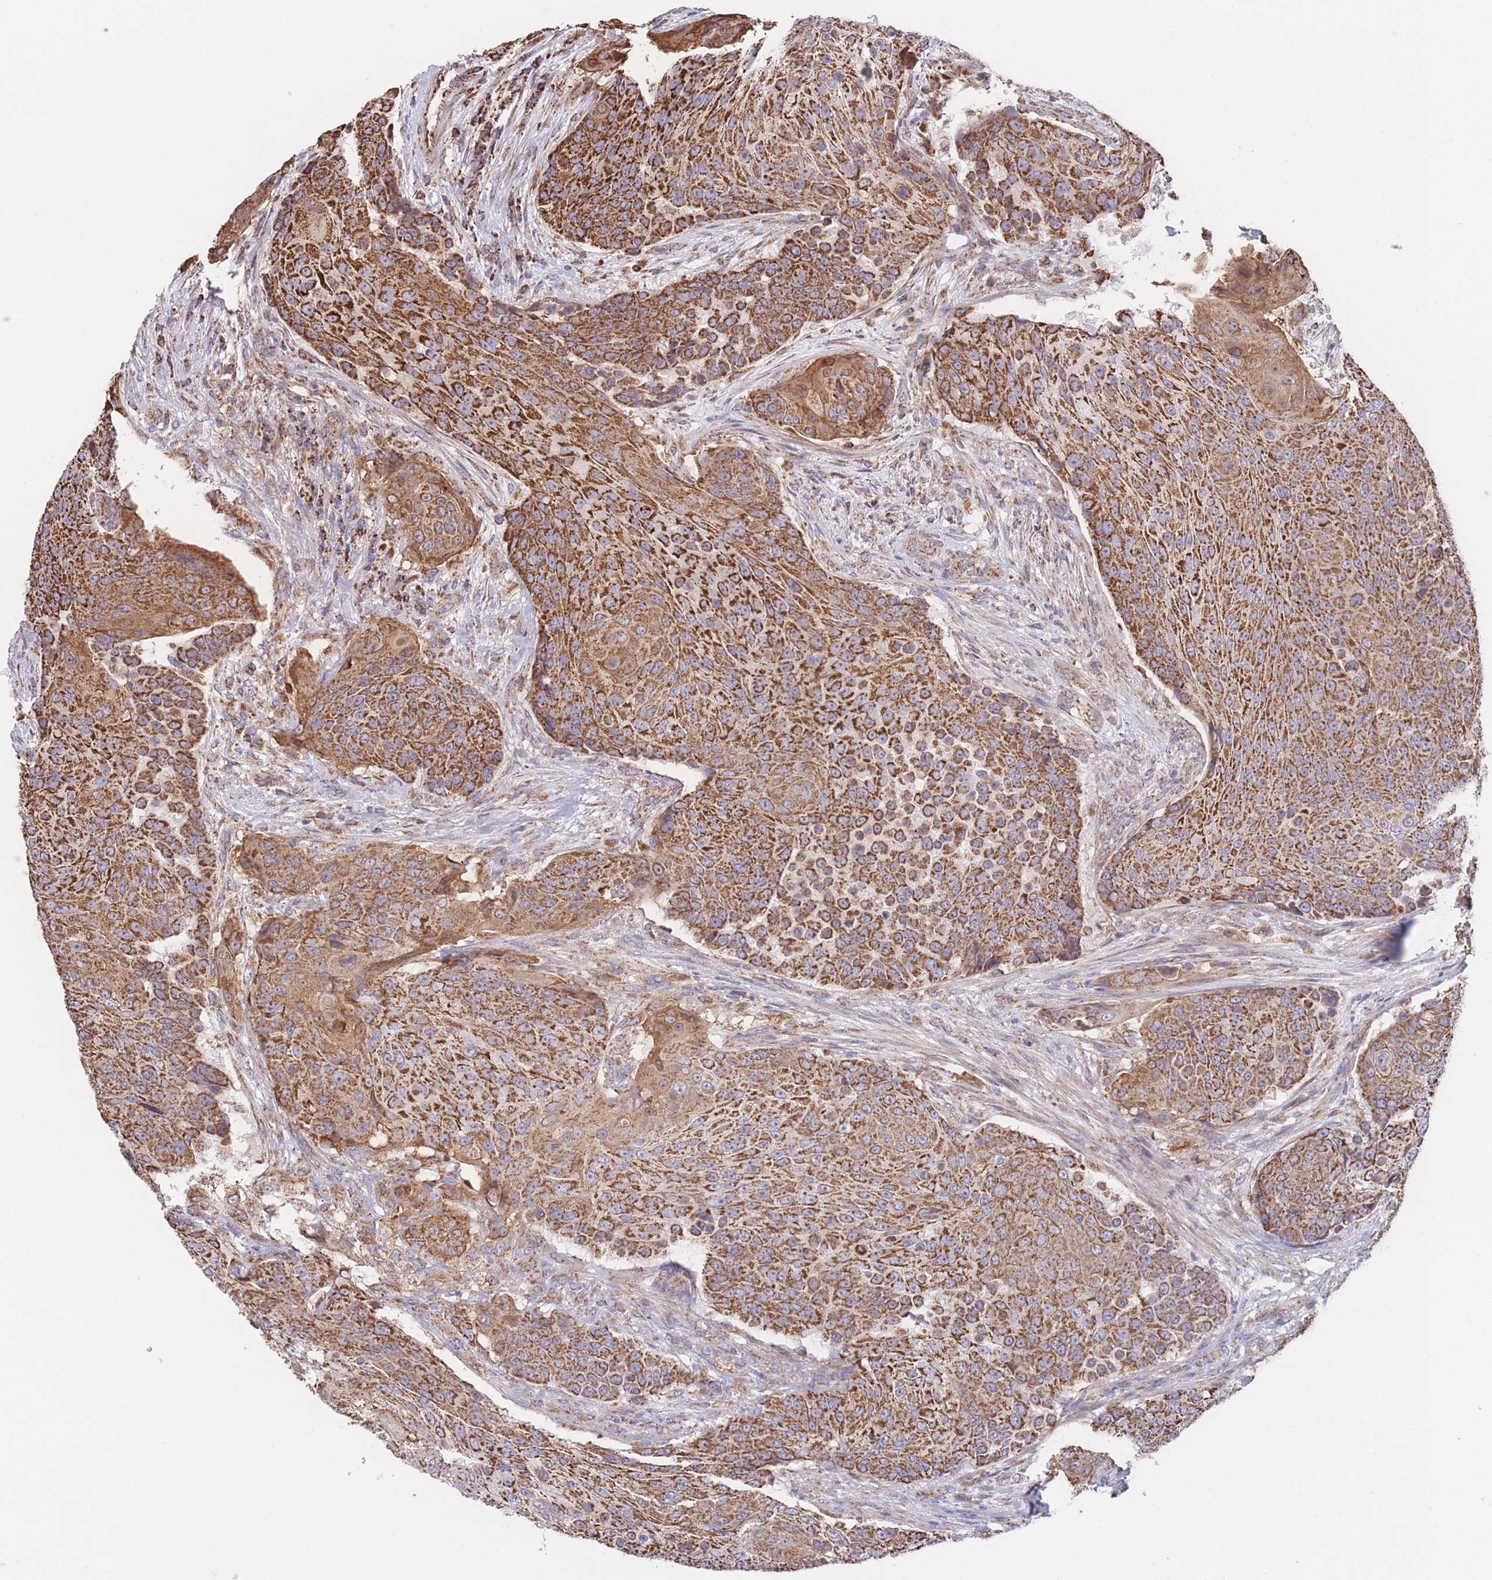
{"staining": {"intensity": "strong", "quantity": ">75%", "location": "cytoplasmic/membranous"}, "tissue": "urothelial cancer", "cell_type": "Tumor cells", "image_type": "cancer", "snomed": [{"axis": "morphology", "description": "Urothelial carcinoma, High grade"}, {"axis": "topography", "description": "Urinary bladder"}], "caption": "Urothelial carcinoma (high-grade) tissue demonstrates strong cytoplasmic/membranous expression in about >75% of tumor cells, visualized by immunohistochemistry.", "gene": "FKBP8", "patient": {"sex": "female", "age": 63}}